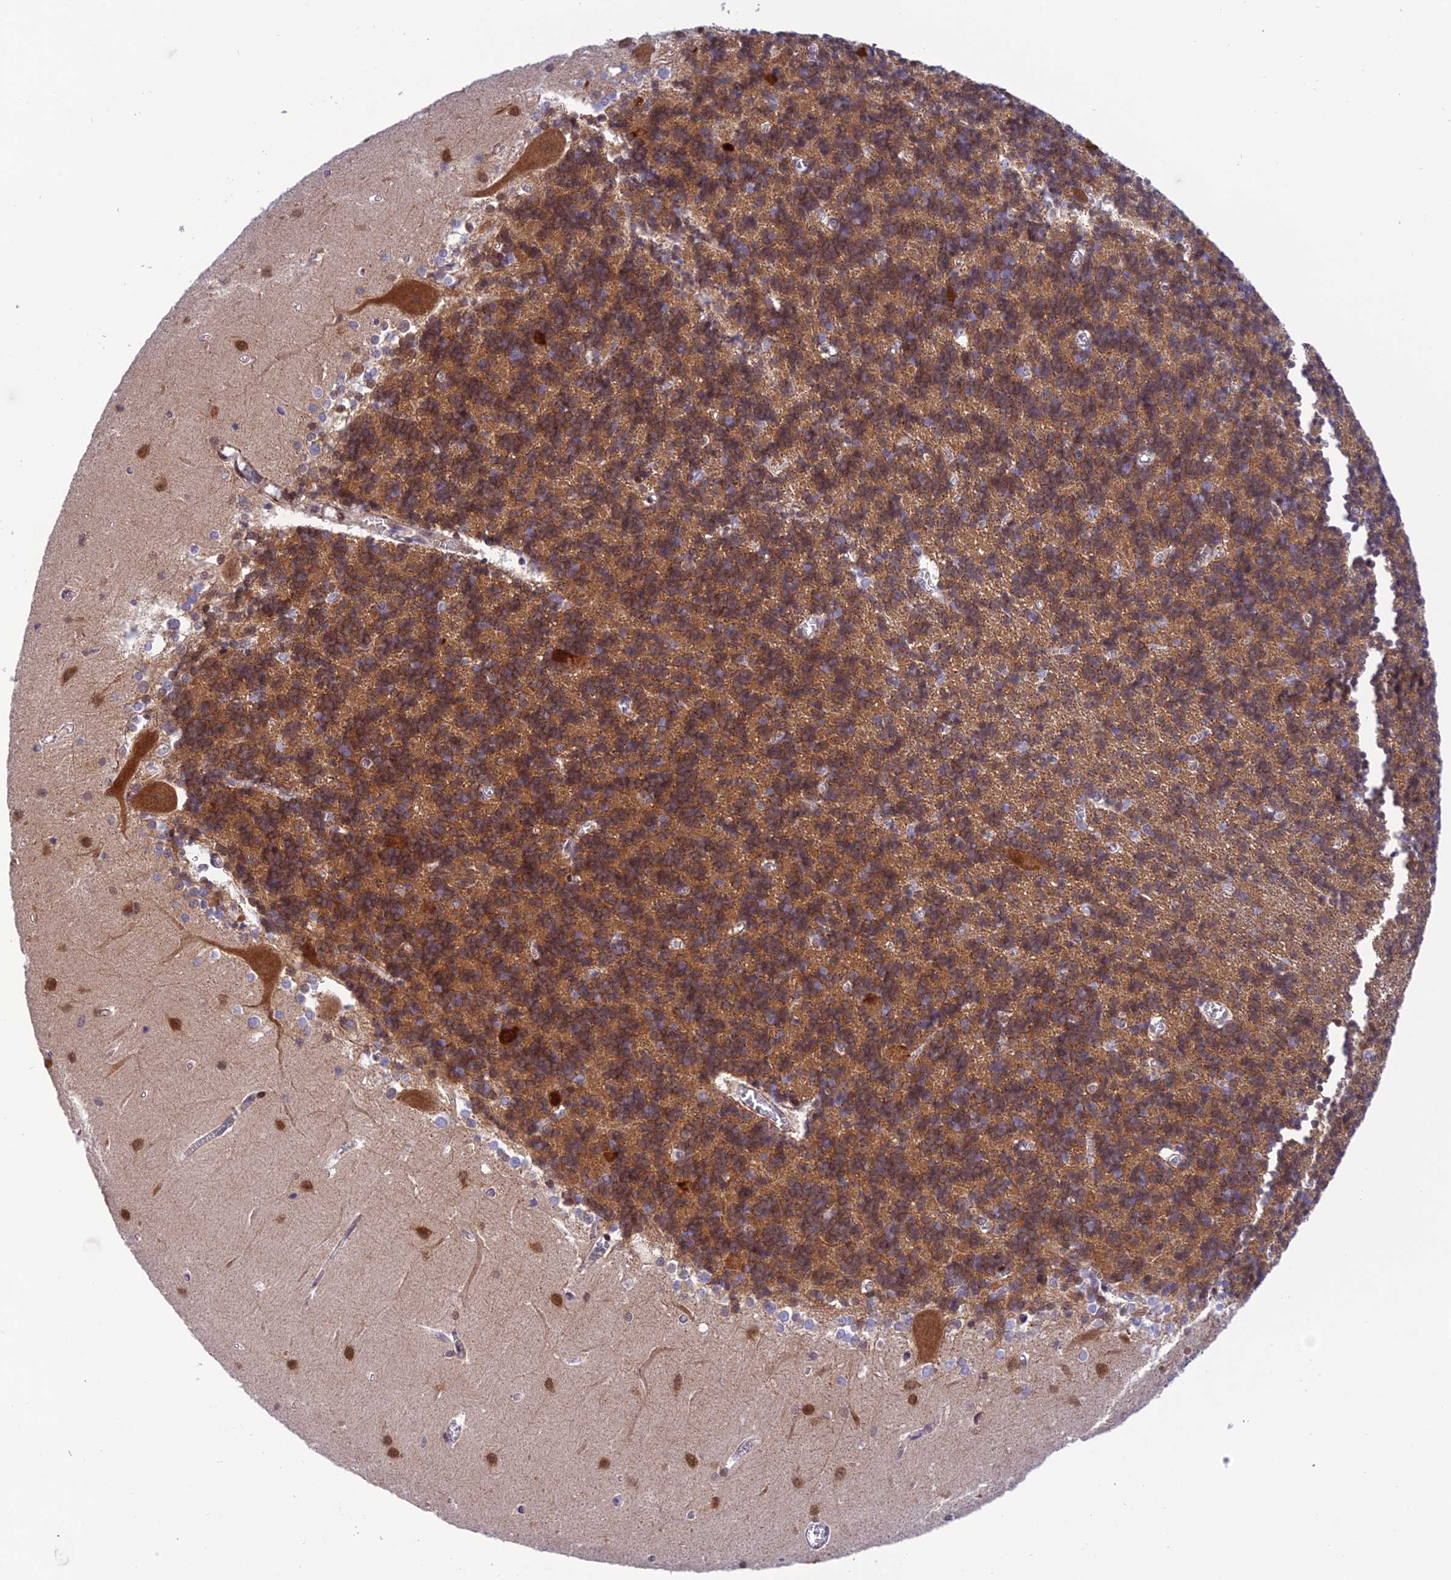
{"staining": {"intensity": "moderate", "quantity": "25%-75%", "location": "cytoplasmic/membranous,nuclear"}, "tissue": "cerebellum", "cell_type": "Cells in granular layer", "image_type": "normal", "snomed": [{"axis": "morphology", "description": "Normal tissue, NOS"}, {"axis": "topography", "description": "Cerebellum"}], "caption": "An image showing moderate cytoplasmic/membranous,nuclear positivity in about 25%-75% of cells in granular layer in unremarkable cerebellum, as visualized by brown immunohistochemical staining.", "gene": "WDR55", "patient": {"sex": "male", "age": 37}}